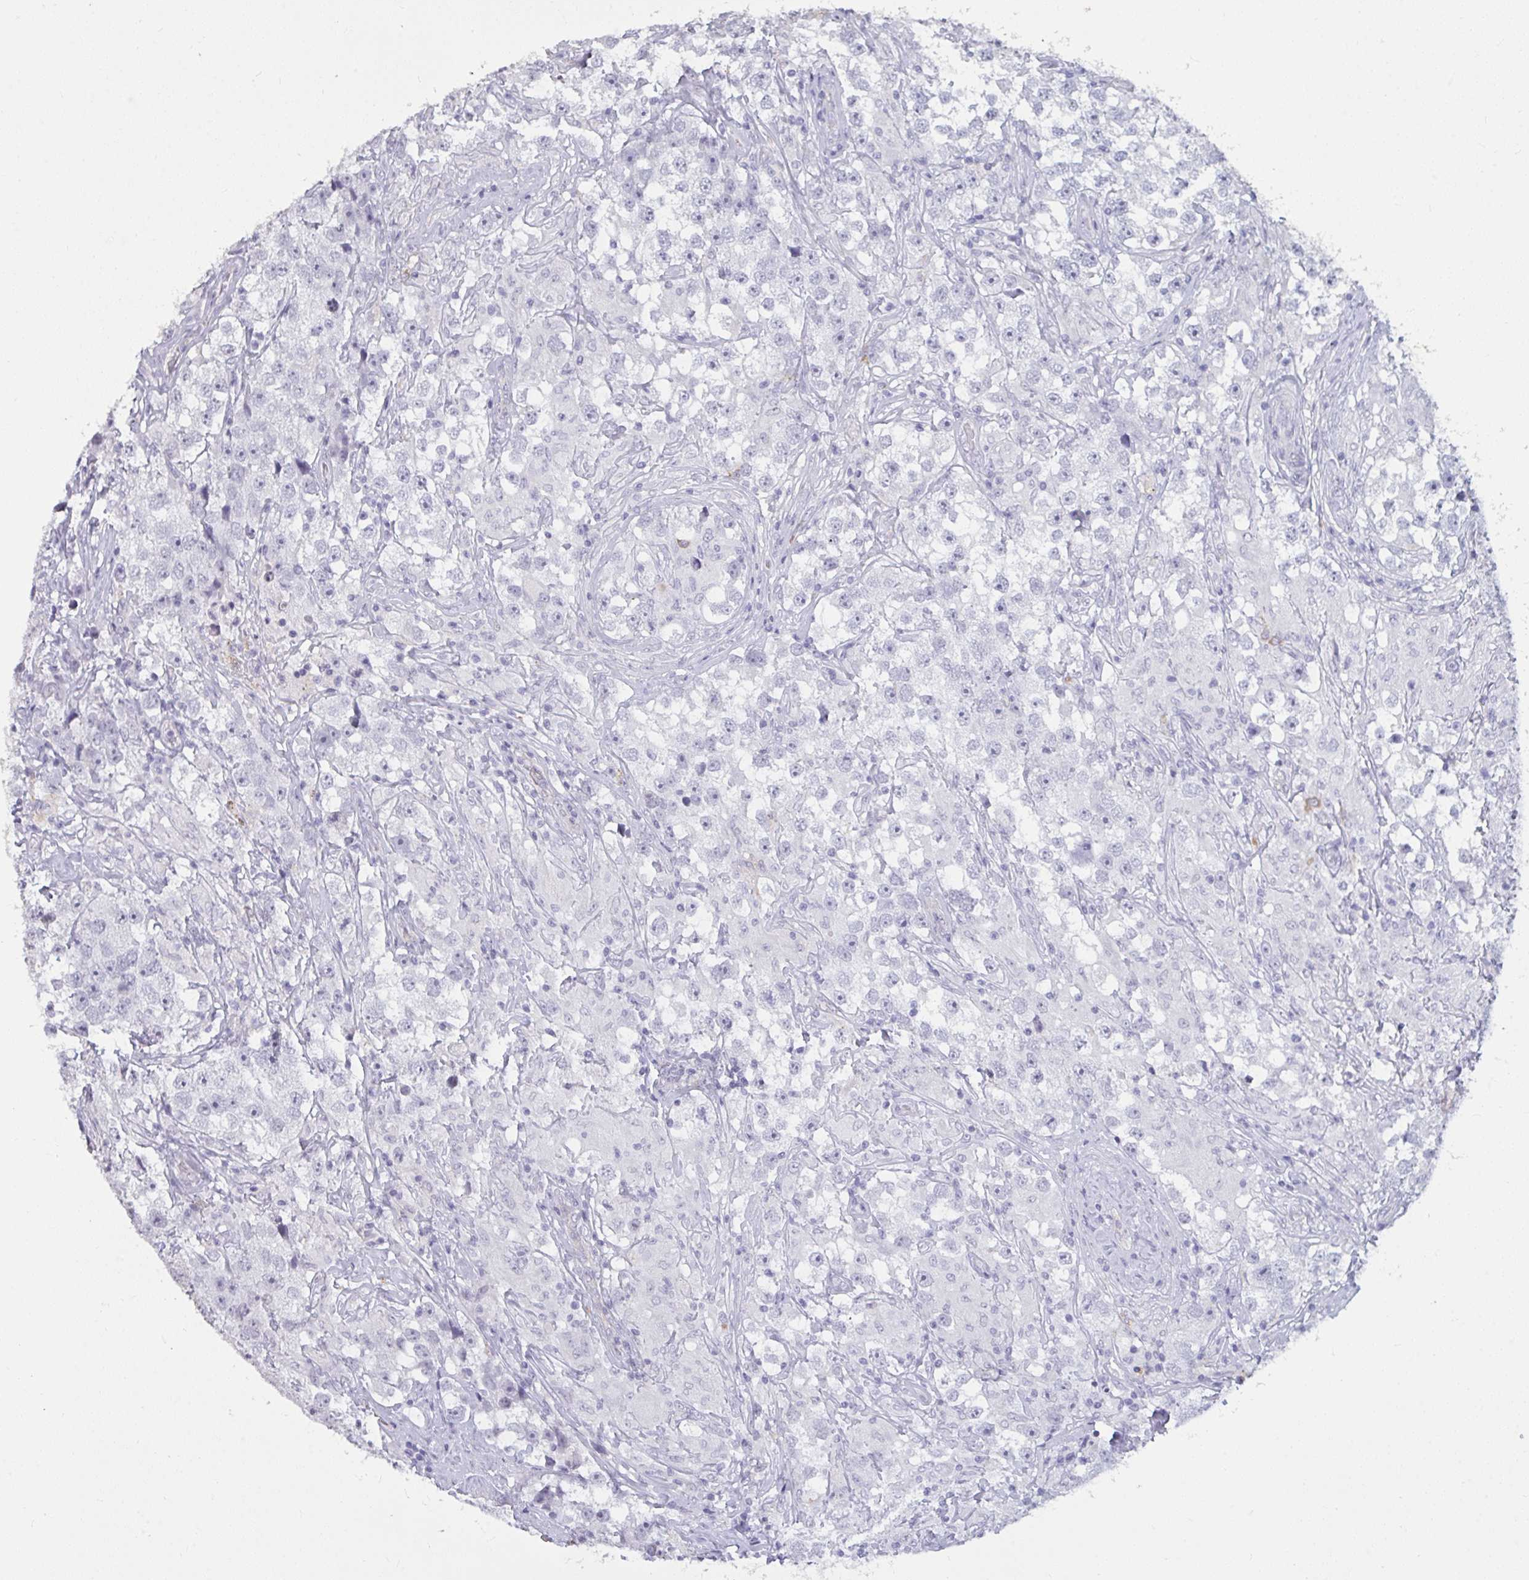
{"staining": {"intensity": "negative", "quantity": "none", "location": "none"}, "tissue": "testis cancer", "cell_type": "Tumor cells", "image_type": "cancer", "snomed": [{"axis": "morphology", "description": "Seminoma, NOS"}, {"axis": "topography", "description": "Testis"}], "caption": "Testis seminoma was stained to show a protein in brown. There is no significant expression in tumor cells.", "gene": "TBC1D4", "patient": {"sex": "male", "age": 46}}